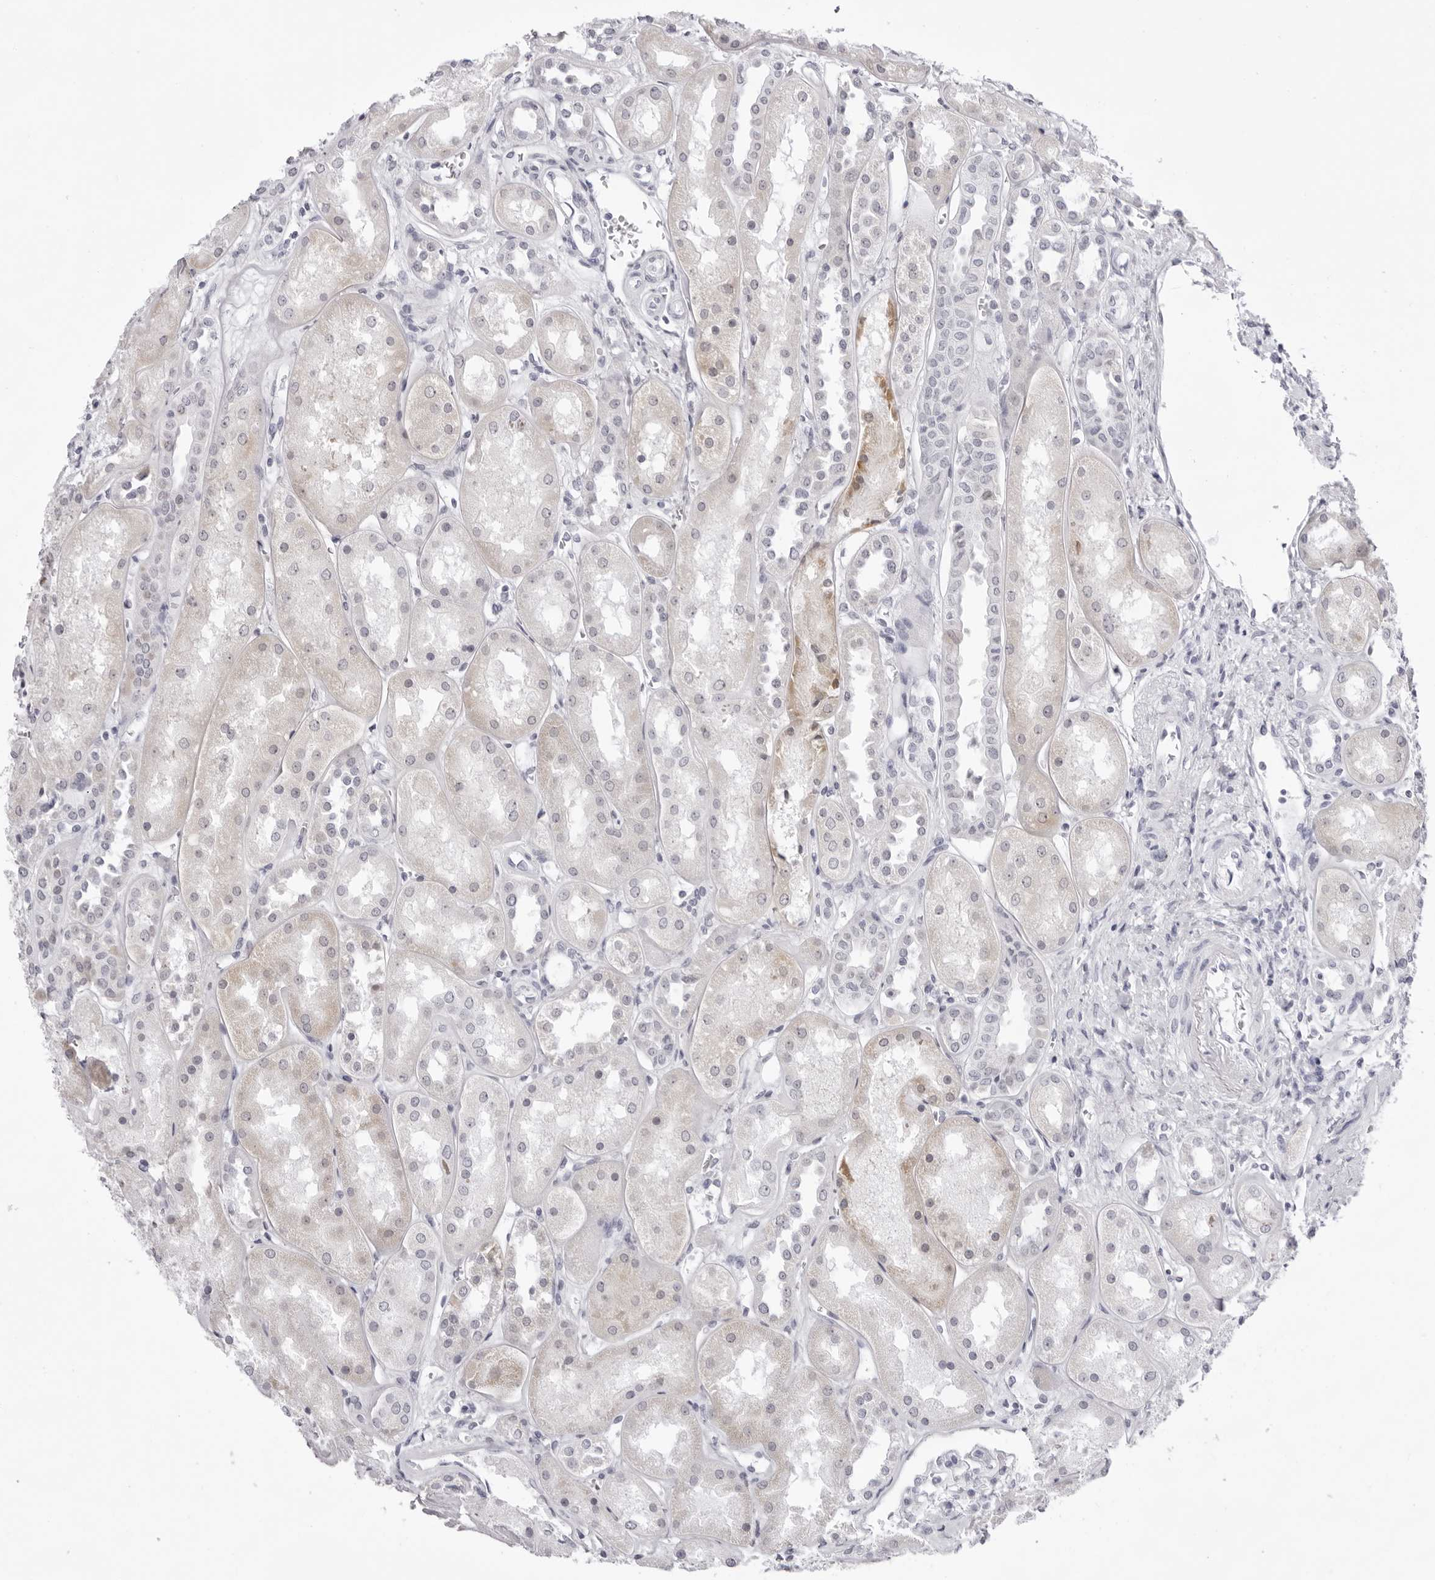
{"staining": {"intensity": "negative", "quantity": "none", "location": "none"}, "tissue": "kidney", "cell_type": "Cells in glomeruli", "image_type": "normal", "snomed": [{"axis": "morphology", "description": "Normal tissue, NOS"}, {"axis": "topography", "description": "Kidney"}], "caption": "Immunohistochemistry (IHC) photomicrograph of unremarkable human kidney stained for a protein (brown), which shows no staining in cells in glomeruli. (DAB immunohistochemistry visualized using brightfield microscopy, high magnification).", "gene": "SMIM2", "patient": {"sex": "male", "age": 70}}